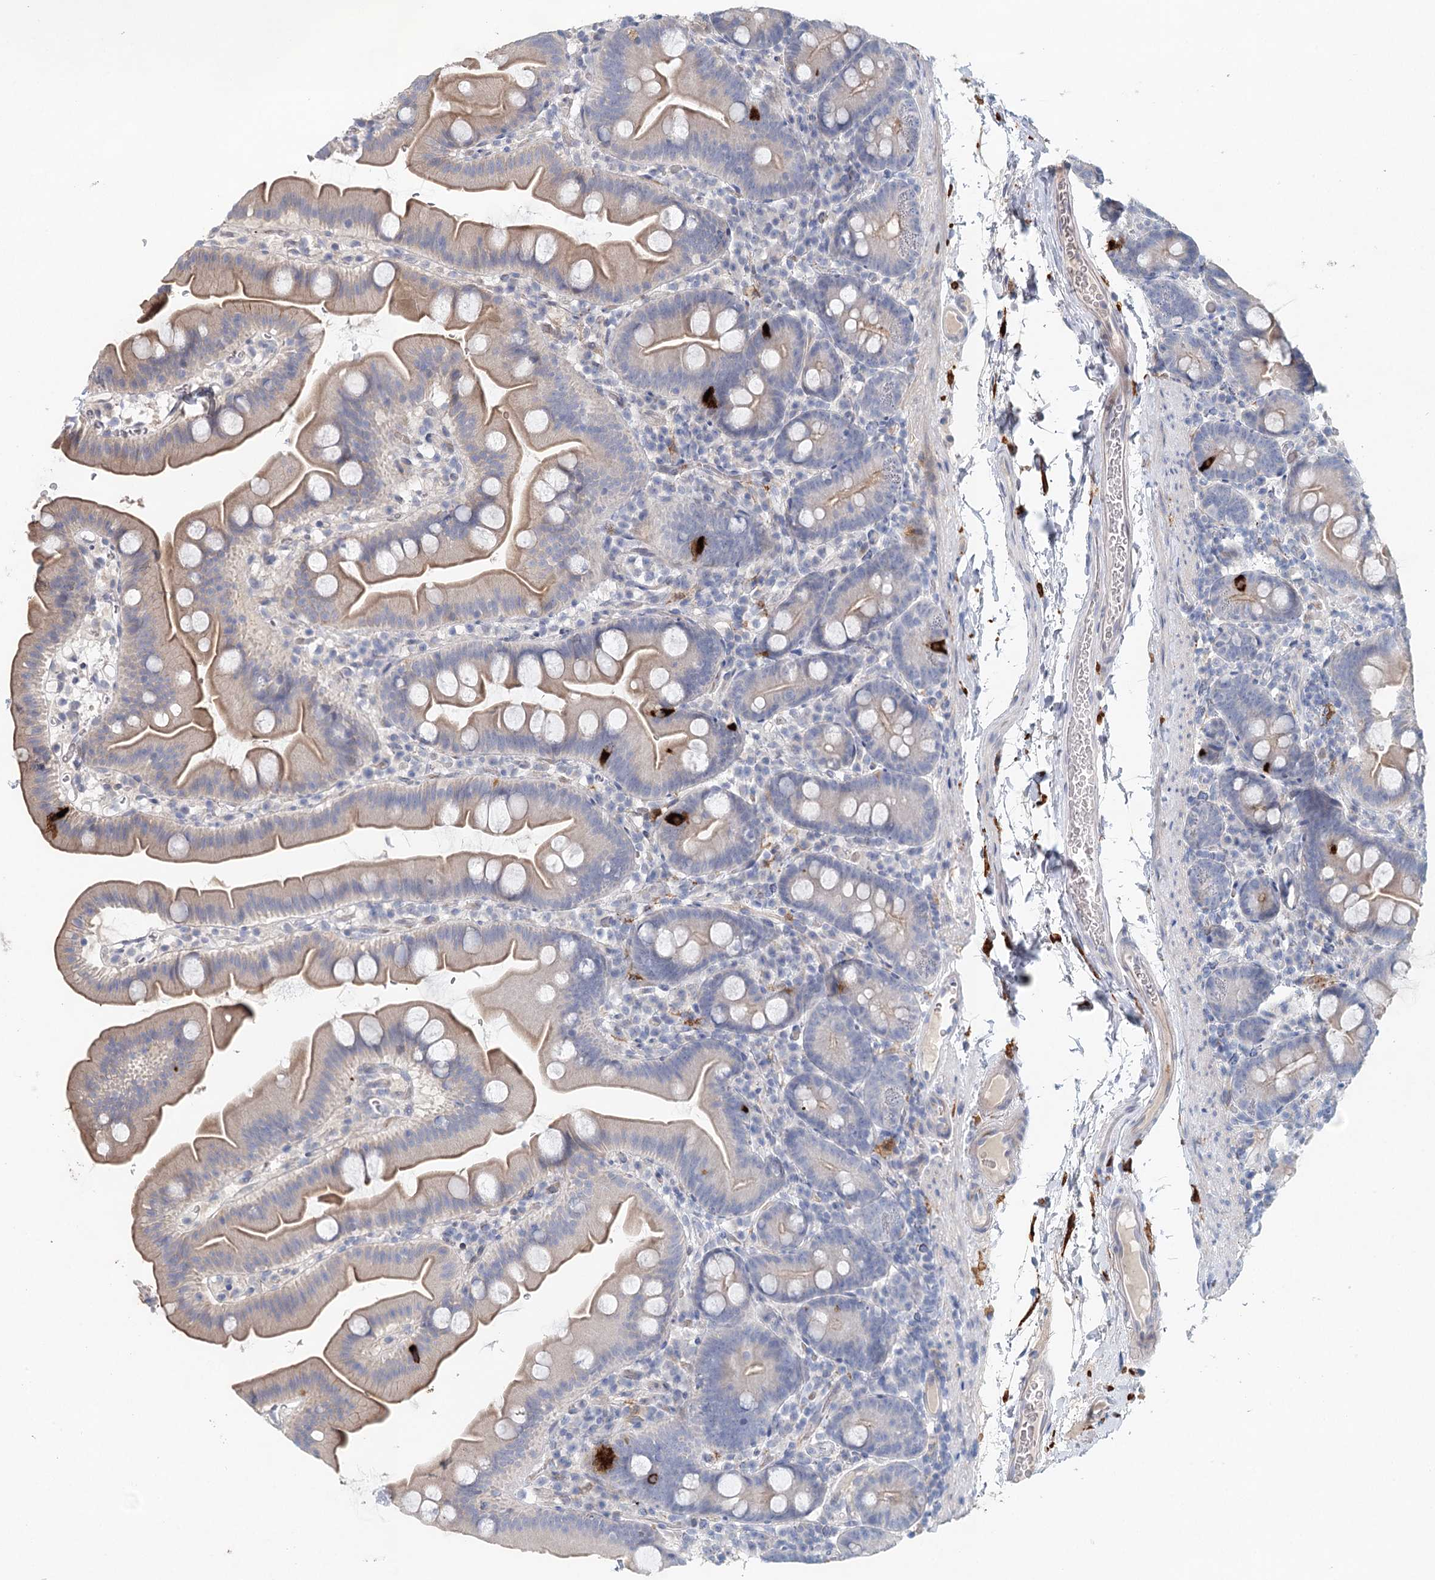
{"staining": {"intensity": "weak", "quantity": "25%-75%", "location": "cytoplasmic/membranous"}, "tissue": "small intestine", "cell_type": "Glandular cells", "image_type": "normal", "snomed": [{"axis": "morphology", "description": "Normal tissue, NOS"}, {"axis": "topography", "description": "Small intestine"}], "caption": "Immunohistochemical staining of unremarkable small intestine demonstrates weak cytoplasmic/membranous protein staining in about 25%-75% of glandular cells.", "gene": "SLC19A3", "patient": {"sex": "female", "age": 68}}